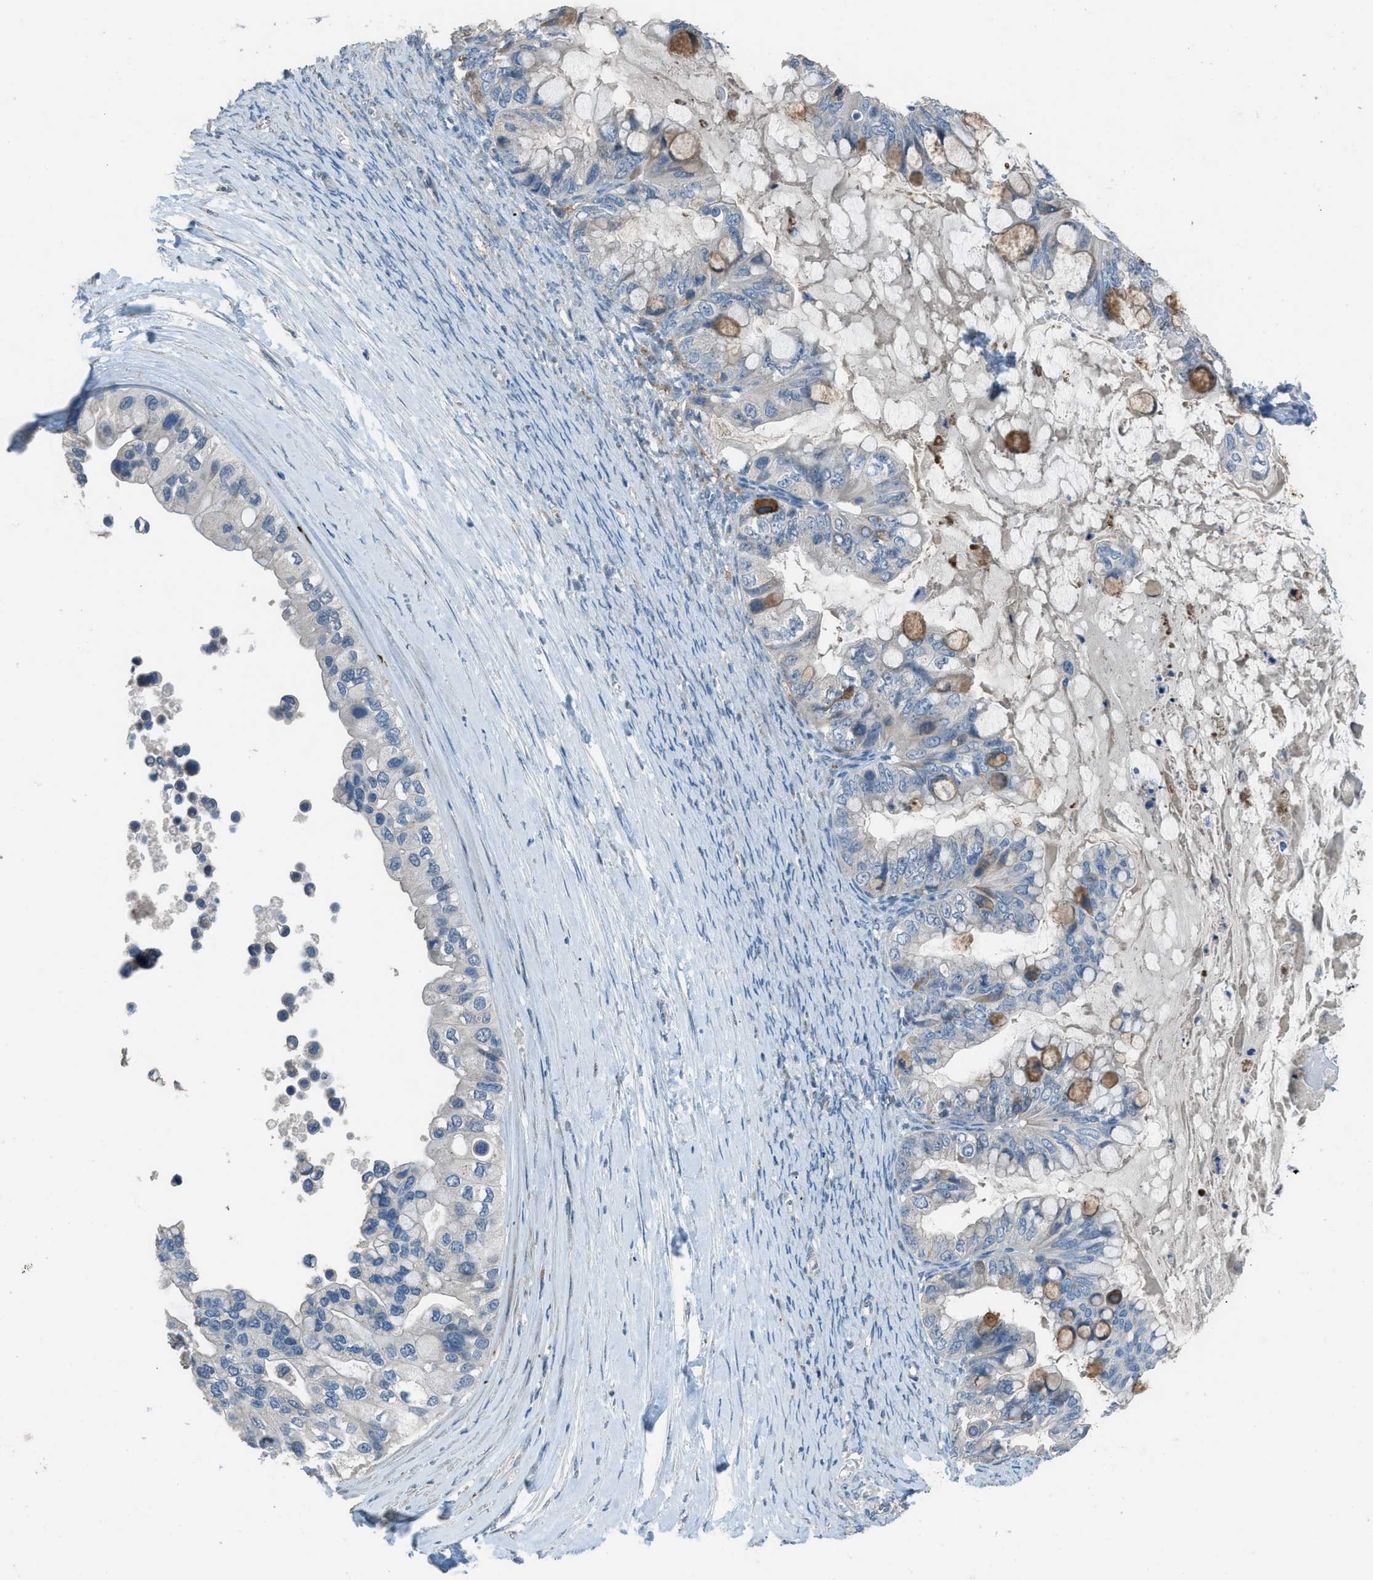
{"staining": {"intensity": "moderate", "quantity": "25%-75%", "location": "cytoplasmic/membranous"}, "tissue": "ovarian cancer", "cell_type": "Tumor cells", "image_type": "cancer", "snomed": [{"axis": "morphology", "description": "Cystadenocarcinoma, mucinous, NOS"}, {"axis": "topography", "description": "Ovary"}], "caption": "Immunohistochemical staining of human ovarian cancer displays medium levels of moderate cytoplasmic/membranous protein expression in approximately 25%-75% of tumor cells.", "gene": "TIMD4", "patient": {"sex": "female", "age": 80}}